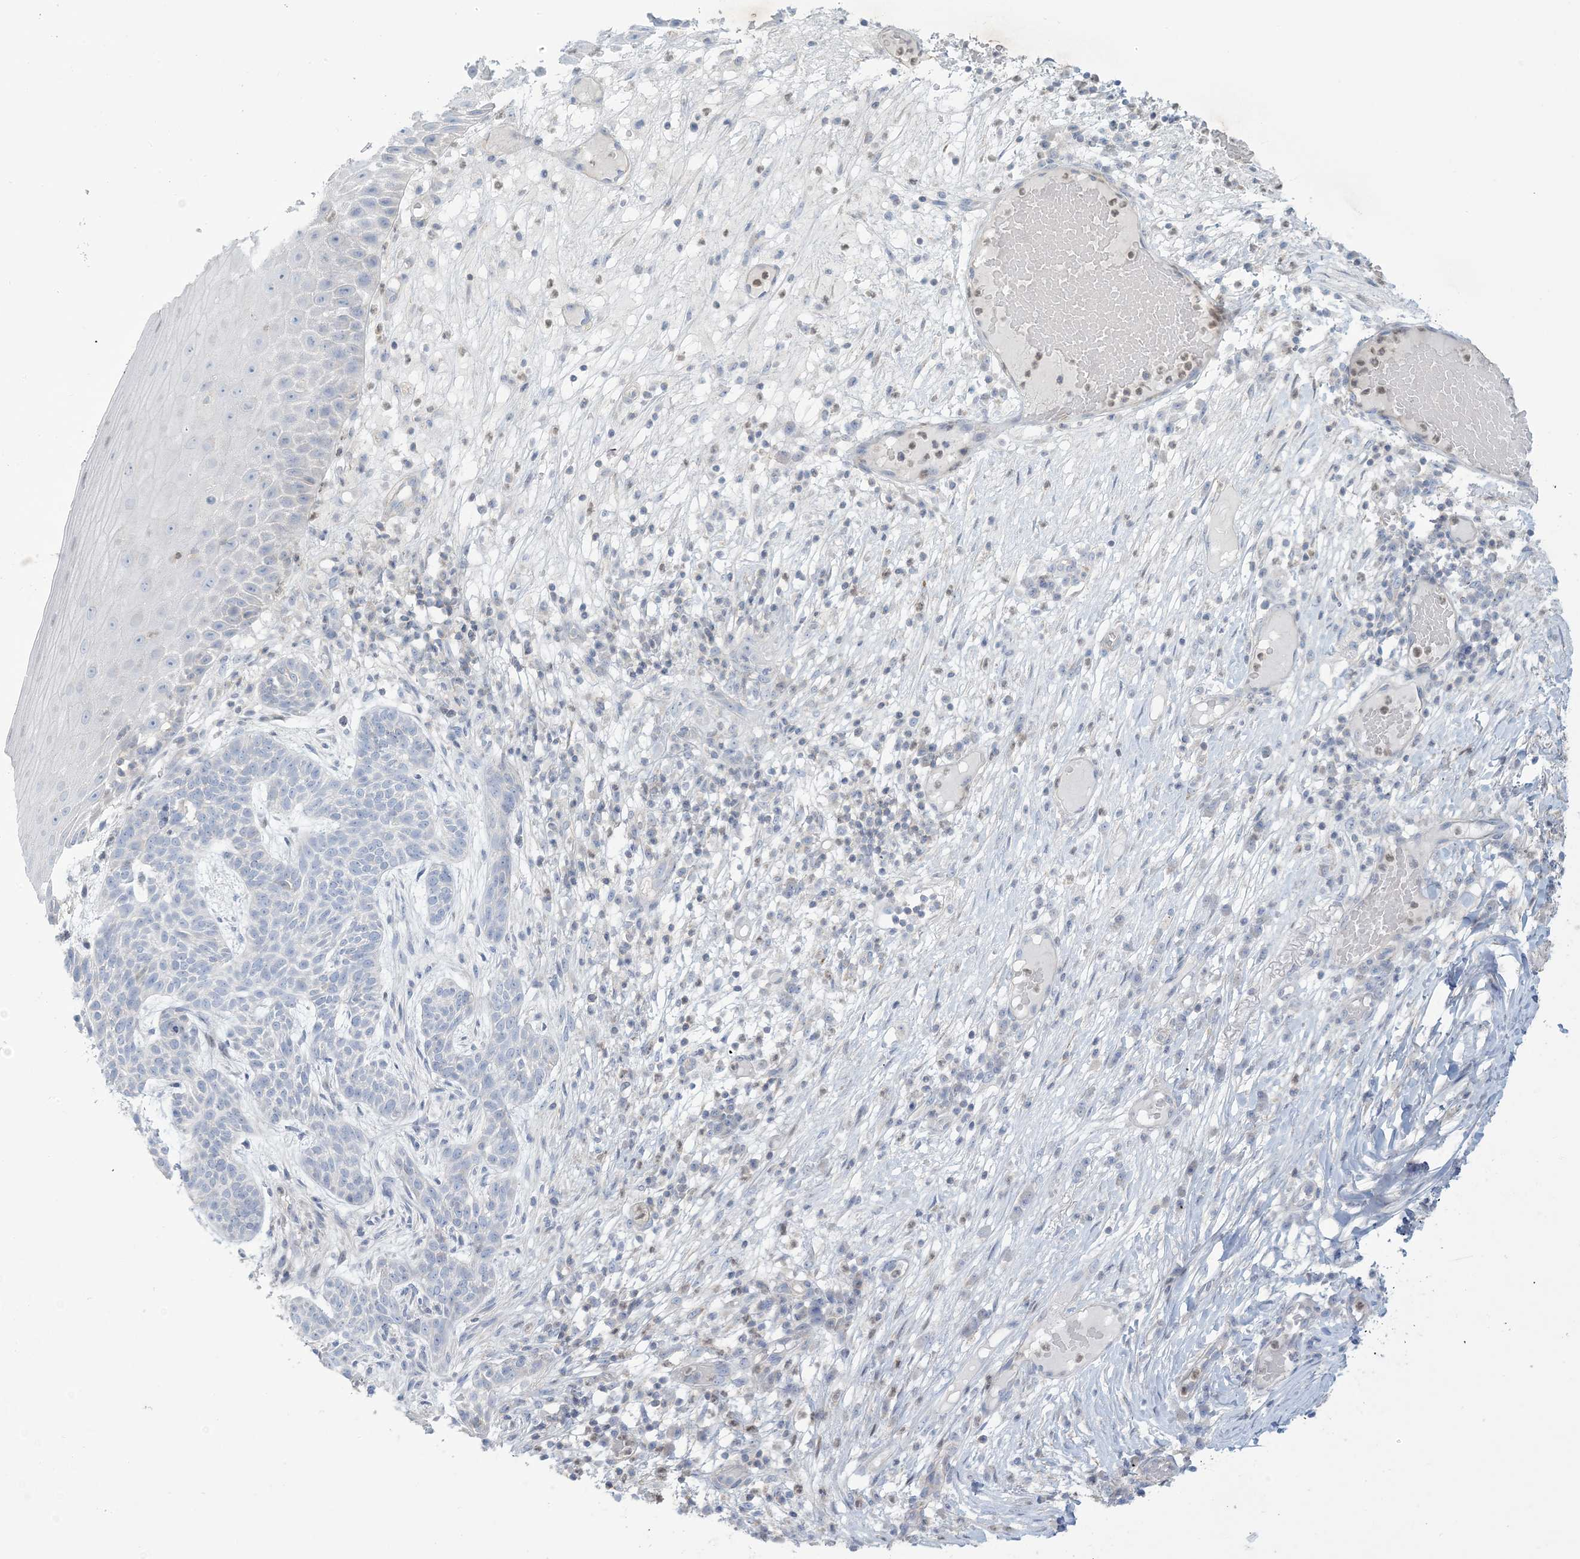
{"staining": {"intensity": "negative", "quantity": "none", "location": "none"}, "tissue": "skin cancer", "cell_type": "Tumor cells", "image_type": "cancer", "snomed": [{"axis": "morphology", "description": "Normal tissue, NOS"}, {"axis": "morphology", "description": "Basal cell carcinoma"}, {"axis": "topography", "description": "Skin"}], "caption": "DAB immunohistochemical staining of human basal cell carcinoma (skin) shows no significant expression in tumor cells.", "gene": "MTHFD2L", "patient": {"sex": "male", "age": 64}}